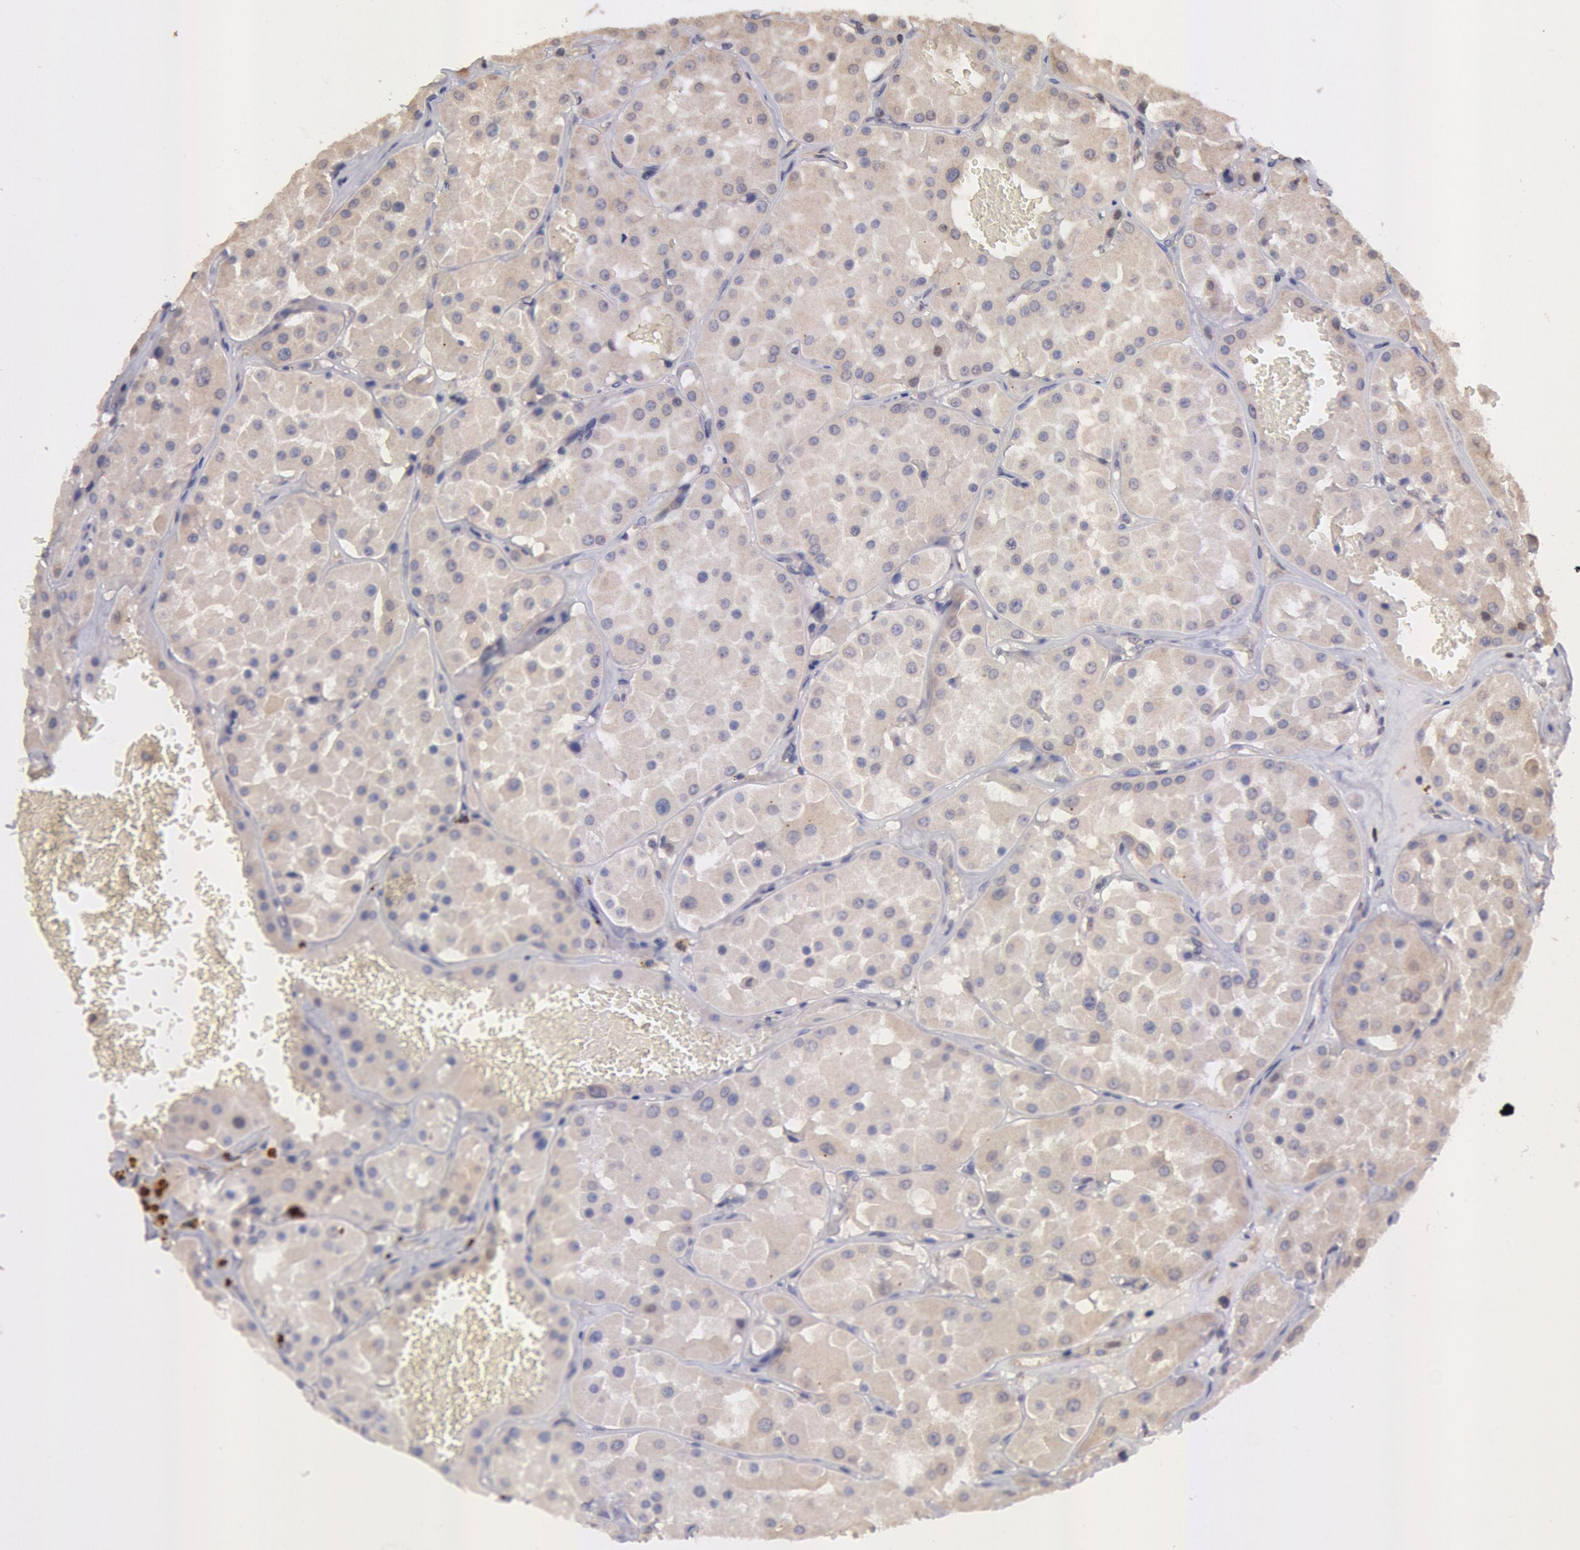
{"staining": {"intensity": "weak", "quantity": ">75%", "location": "cytoplasmic/membranous"}, "tissue": "renal cancer", "cell_type": "Tumor cells", "image_type": "cancer", "snomed": [{"axis": "morphology", "description": "Adenocarcinoma, uncertain malignant potential"}, {"axis": "topography", "description": "Kidney"}], "caption": "Tumor cells show weak cytoplasmic/membranous staining in about >75% of cells in renal cancer. Ihc stains the protein of interest in brown and the nuclei are stained blue.", "gene": "COMT", "patient": {"sex": "male", "age": 63}}